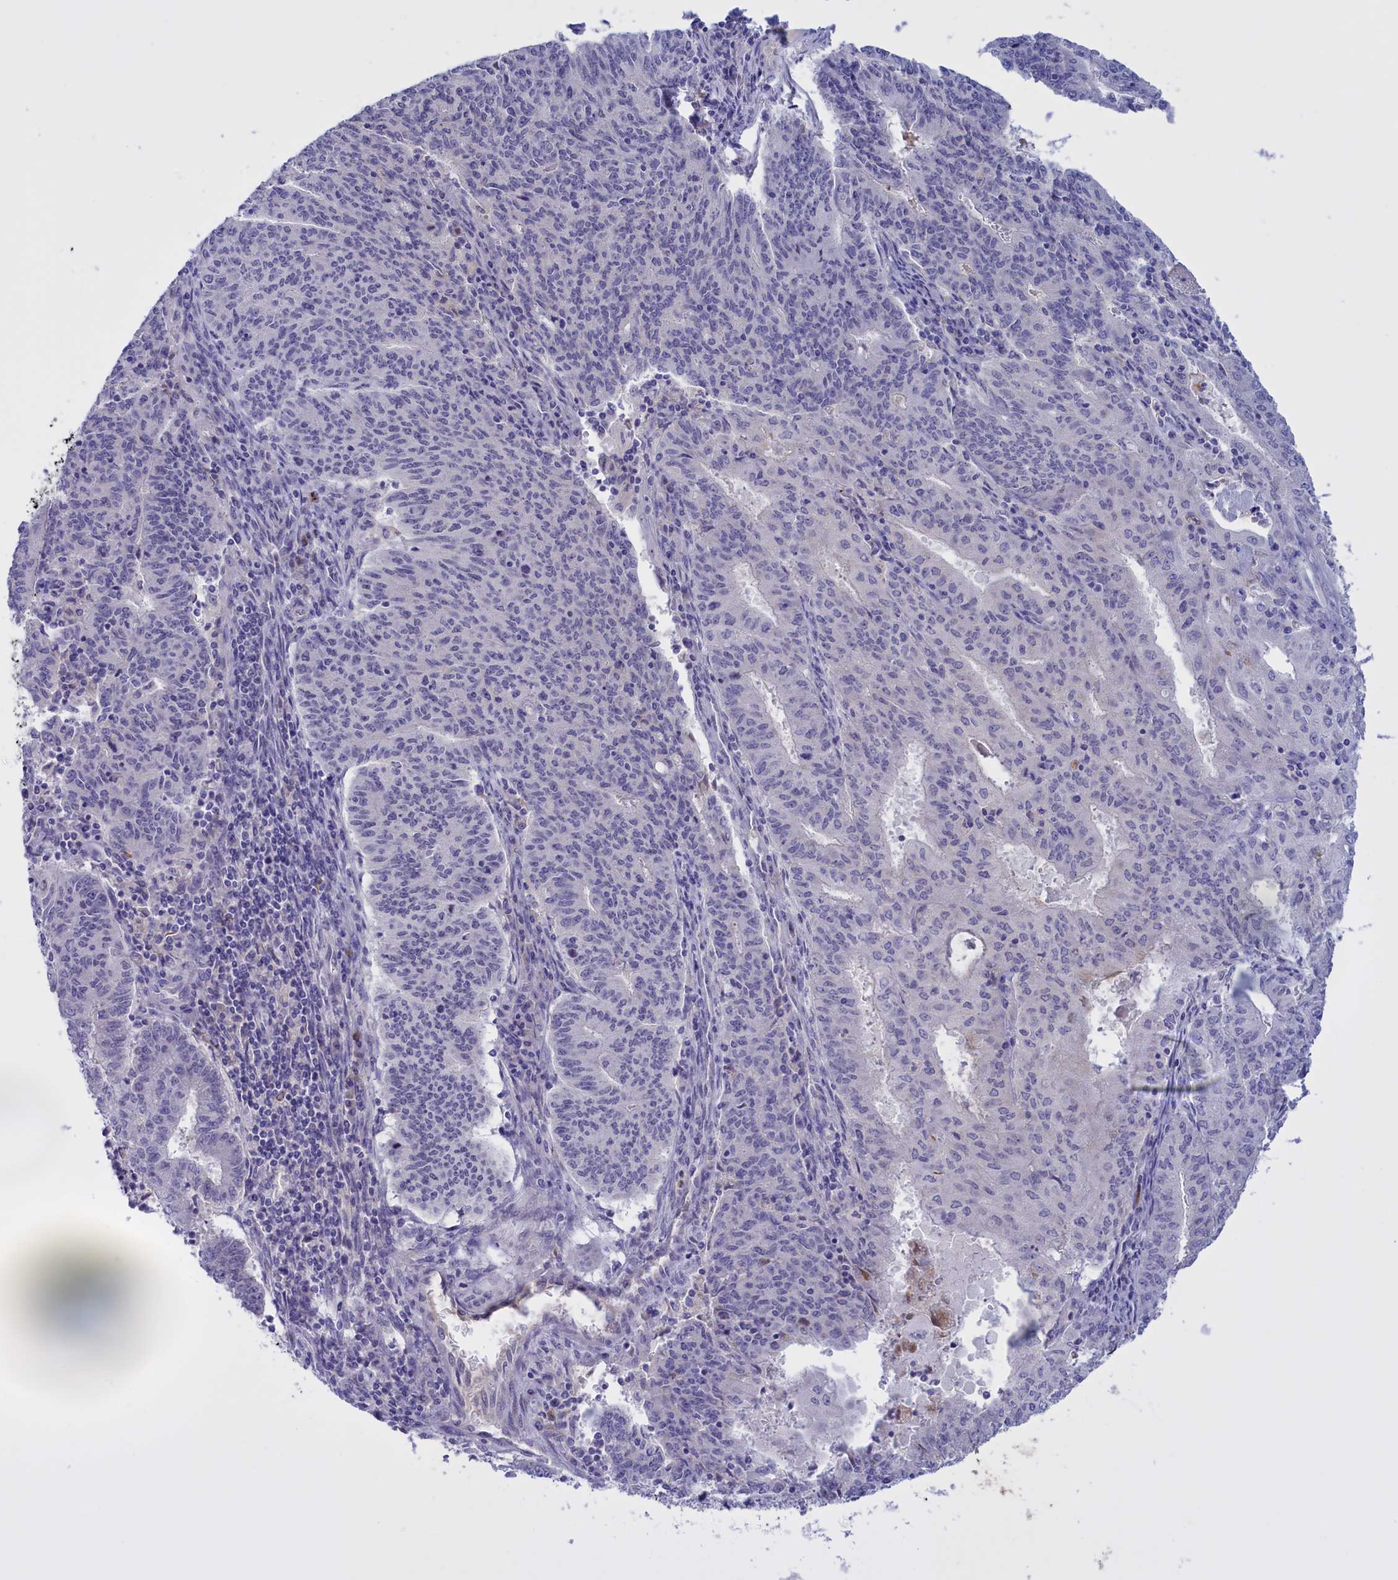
{"staining": {"intensity": "negative", "quantity": "none", "location": "none"}, "tissue": "endometrial cancer", "cell_type": "Tumor cells", "image_type": "cancer", "snomed": [{"axis": "morphology", "description": "Adenocarcinoma, NOS"}, {"axis": "topography", "description": "Endometrium"}], "caption": "DAB (3,3'-diaminobenzidine) immunohistochemical staining of human endometrial cancer (adenocarcinoma) demonstrates no significant positivity in tumor cells.", "gene": "FAM149B1", "patient": {"sex": "female", "age": 59}}